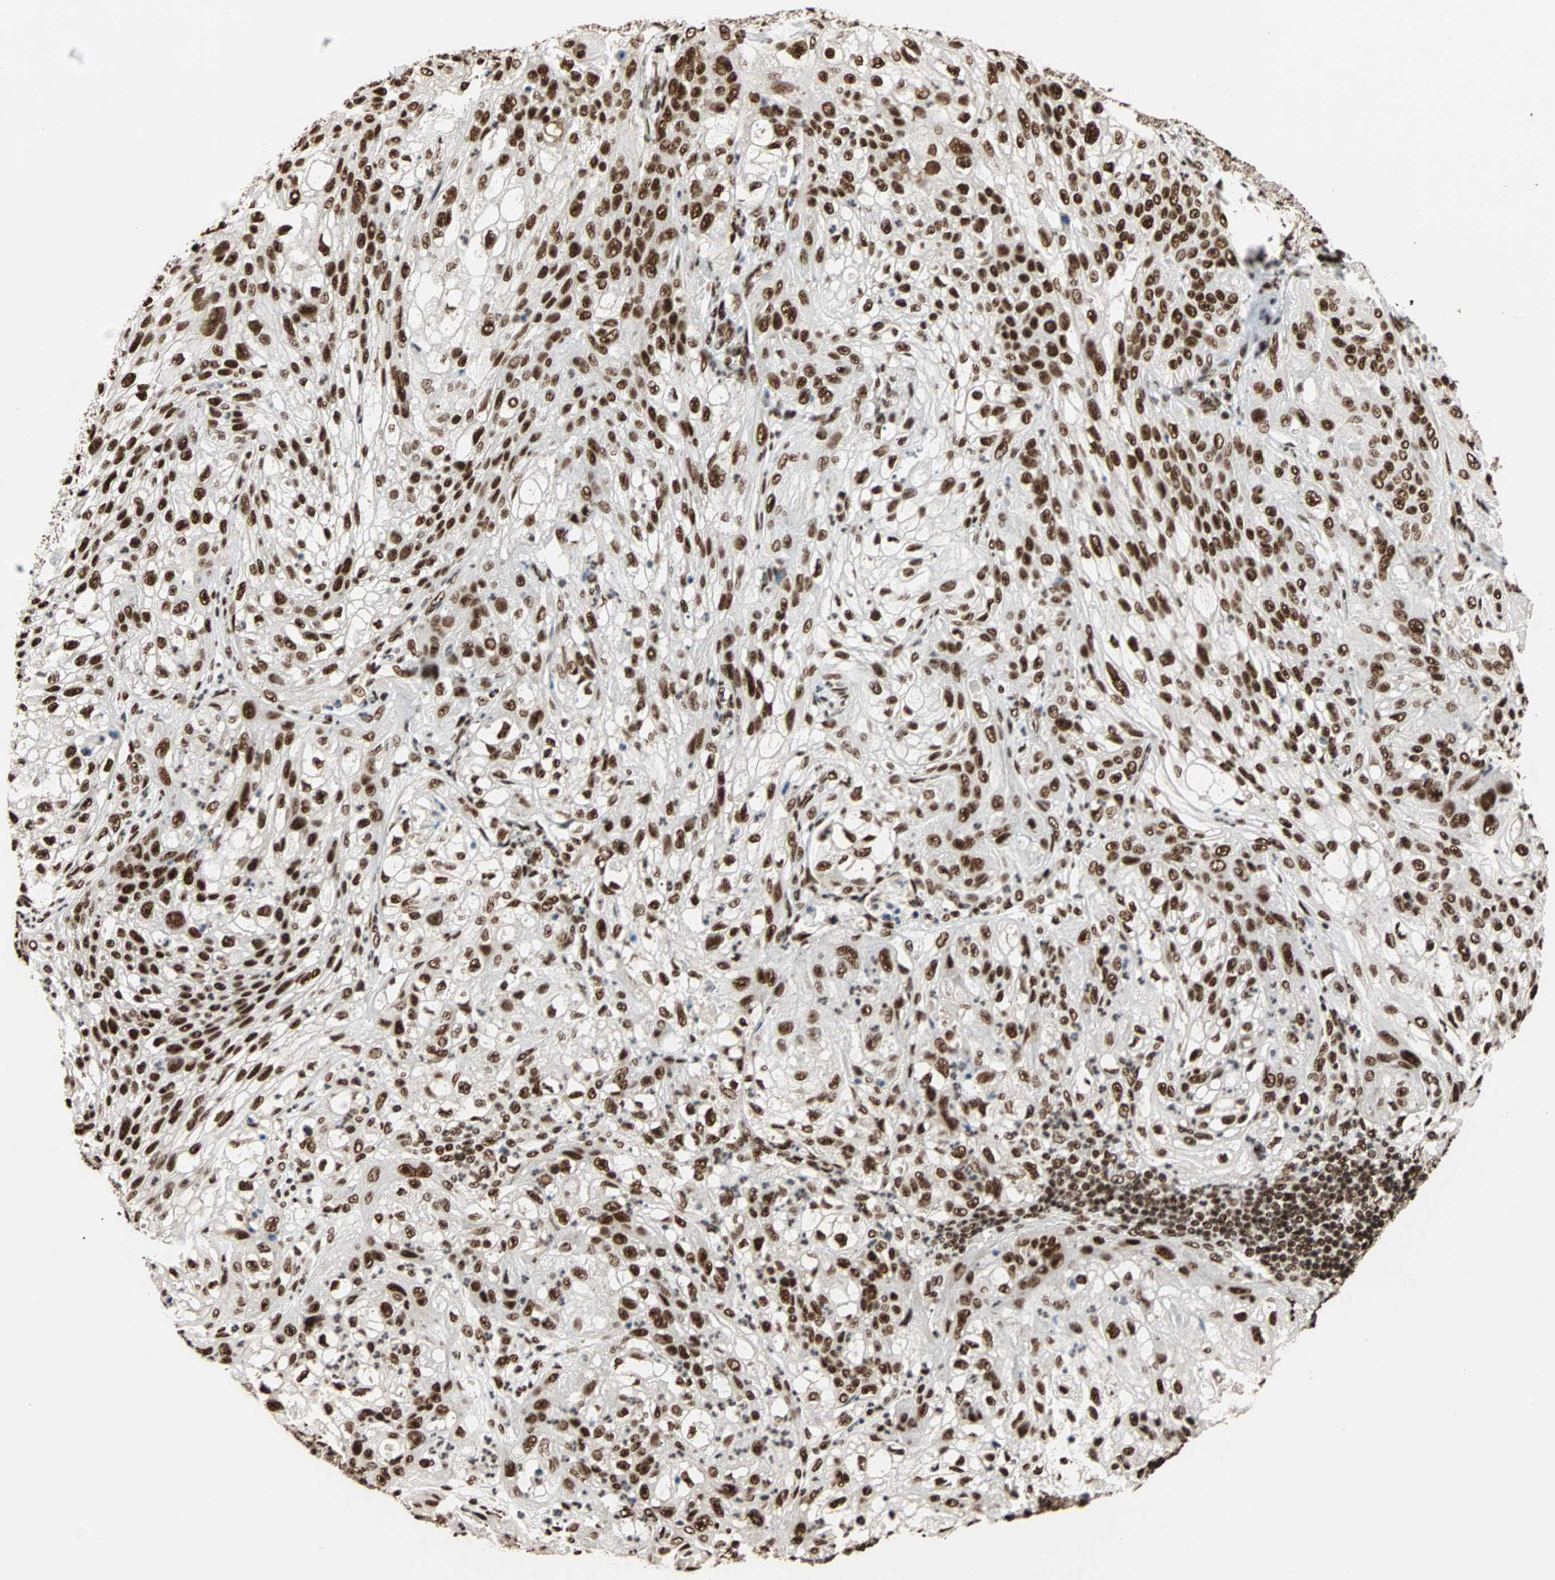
{"staining": {"intensity": "strong", "quantity": ">75%", "location": "nuclear"}, "tissue": "lung cancer", "cell_type": "Tumor cells", "image_type": "cancer", "snomed": [{"axis": "morphology", "description": "Inflammation, NOS"}, {"axis": "morphology", "description": "Squamous cell carcinoma, NOS"}, {"axis": "topography", "description": "Lymph node"}, {"axis": "topography", "description": "Soft tissue"}, {"axis": "topography", "description": "Lung"}], "caption": "Protein staining shows strong nuclear staining in about >75% of tumor cells in lung squamous cell carcinoma. The staining was performed using DAB (3,3'-diaminobenzidine) to visualize the protein expression in brown, while the nuclei were stained in blue with hematoxylin (Magnification: 20x).", "gene": "ILF2", "patient": {"sex": "male", "age": 66}}